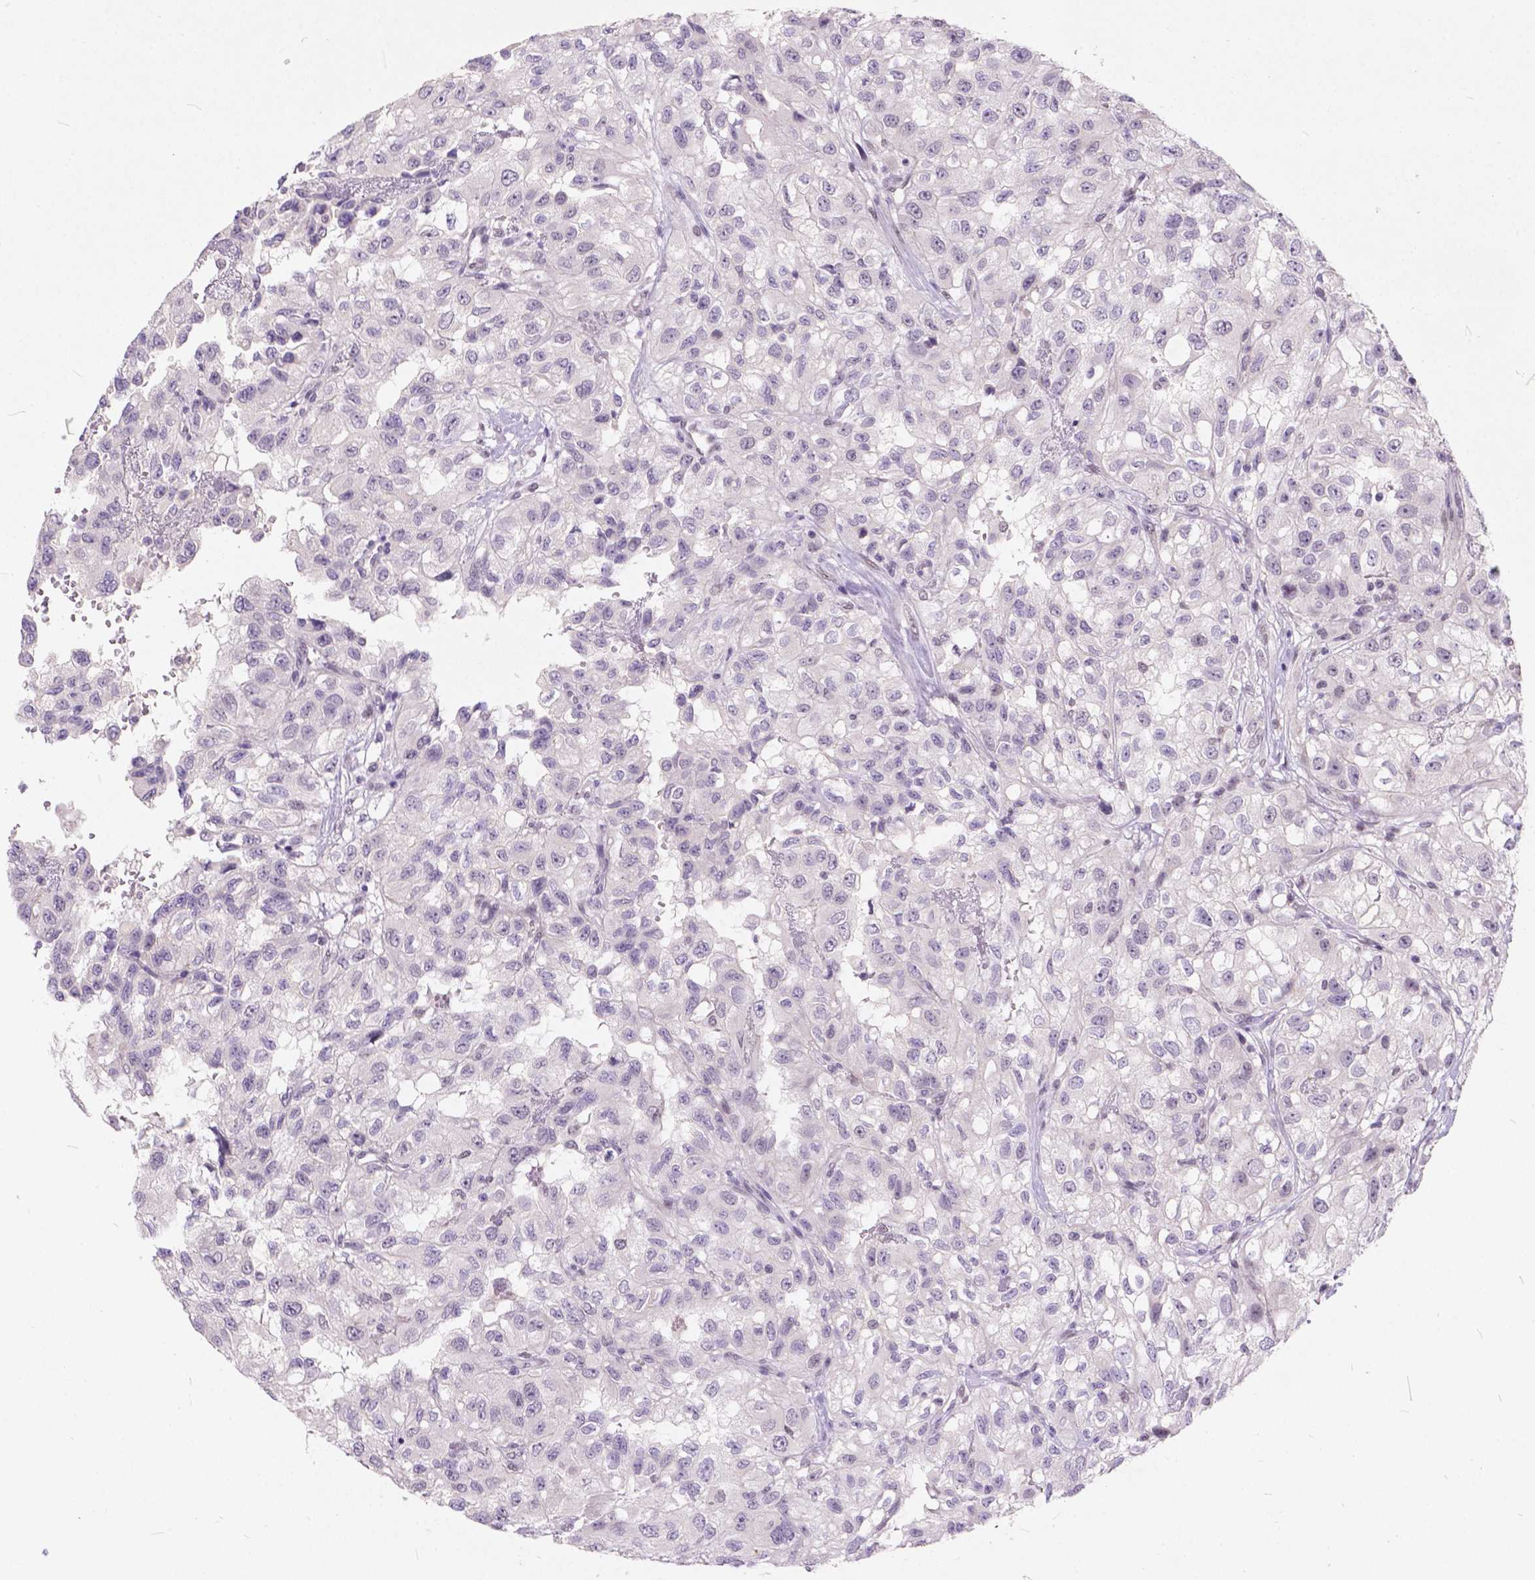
{"staining": {"intensity": "negative", "quantity": "none", "location": "none"}, "tissue": "renal cancer", "cell_type": "Tumor cells", "image_type": "cancer", "snomed": [{"axis": "morphology", "description": "Adenocarcinoma, NOS"}, {"axis": "topography", "description": "Kidney"}], "caption": "Tumor cells are negative for protein expression in human renal adenocarcinoma.", "gene": "FAM53A", "patient": {"sex": "male", "age": 64}}